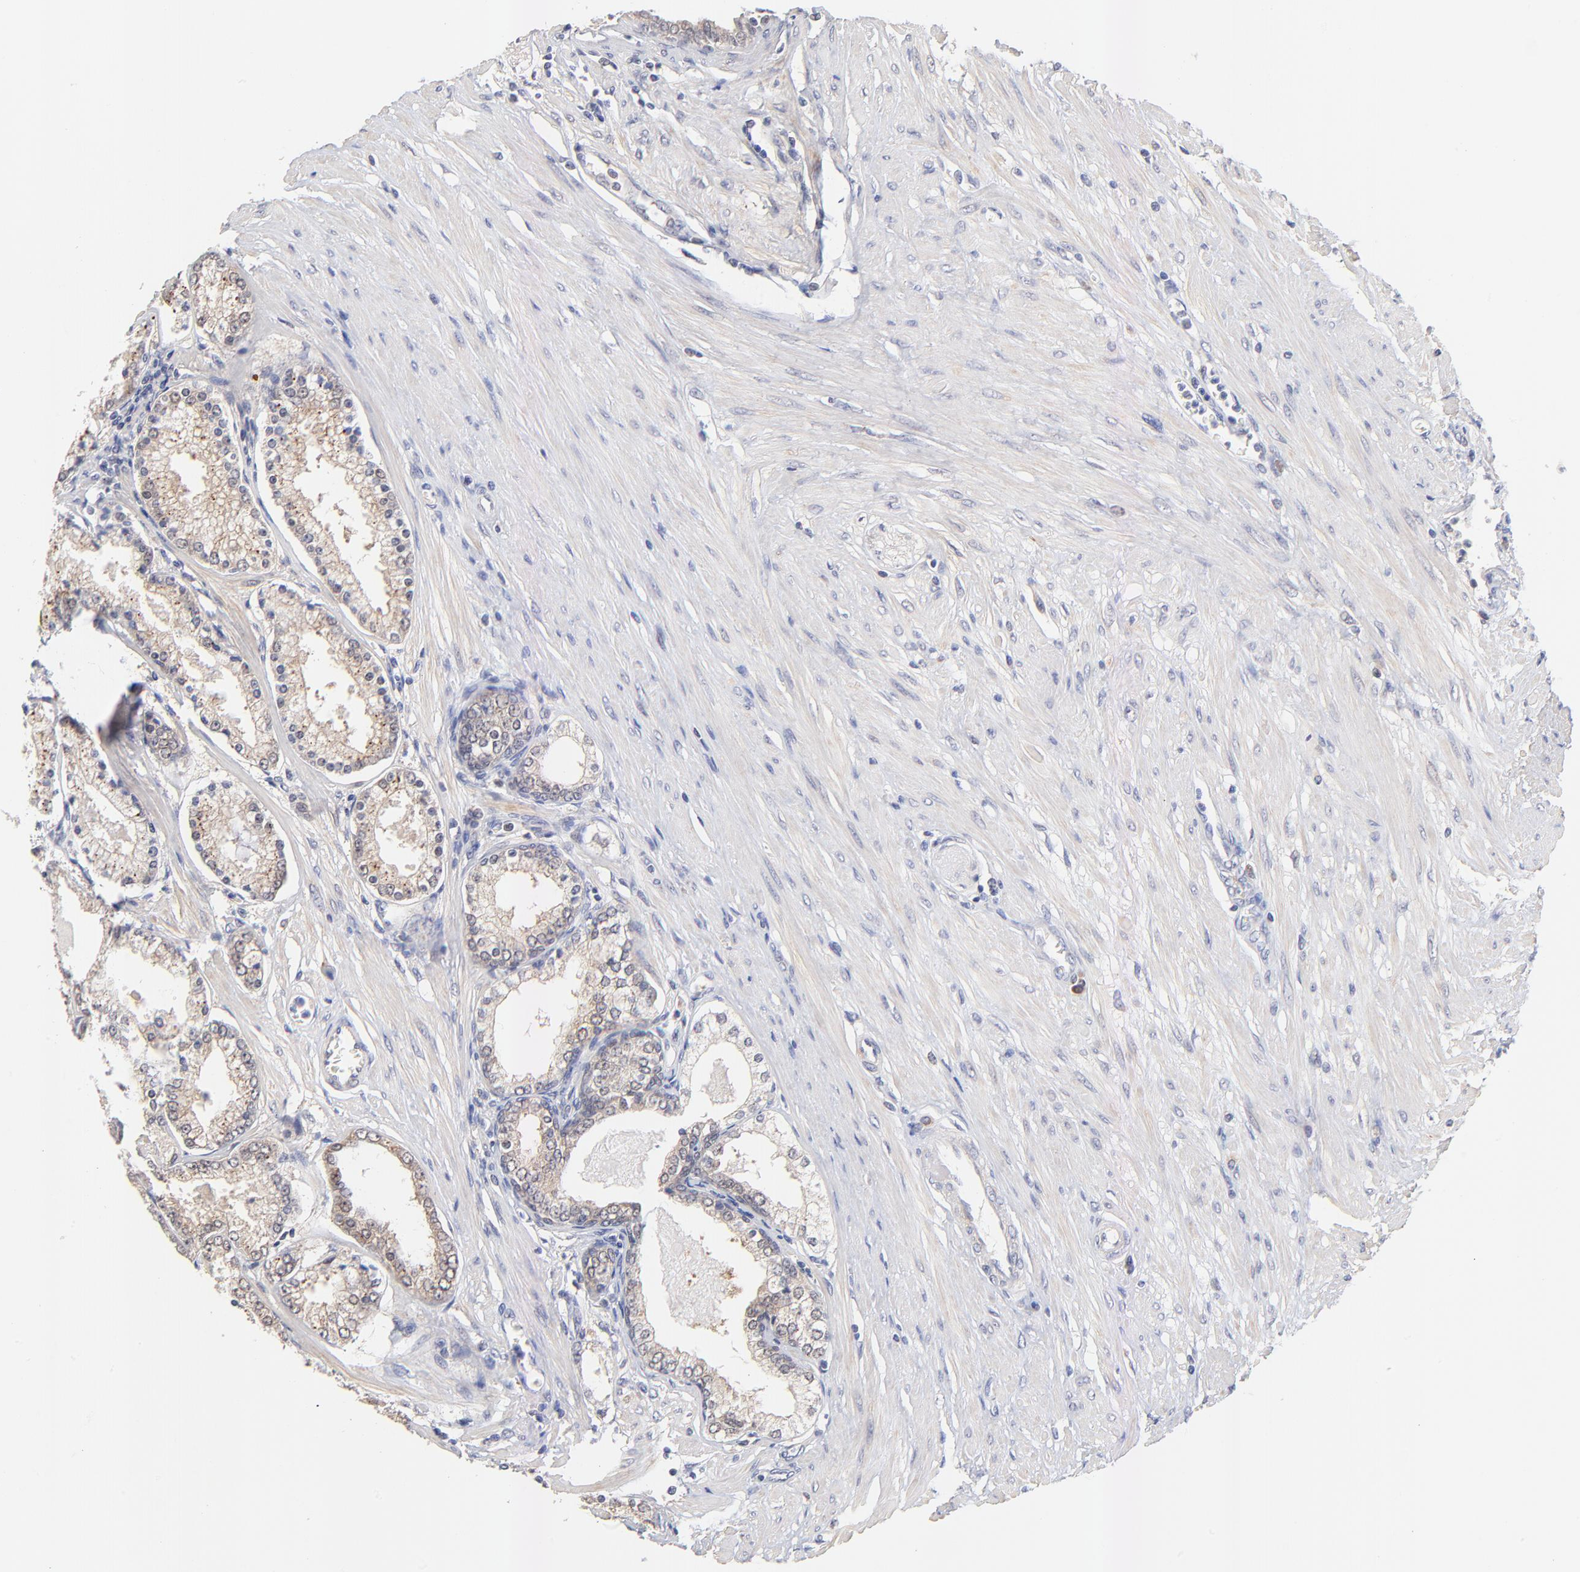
{"staining": {"intensity": "moderate", "quantity": ">75%", "location": "cytoplasmic/membranous"}, "tissue": "prostate cancer", "cell_type": "Tumor cells", "image_type": "cancer", "snomed": [{"axis": "morphology", "description": "Adenocarcinoma, Medium grade"}, {"axis": "topography", "description": "Prostate"}], "caption": "Human prostate cancer (medium-grade adenocarcinoma) stained with a protein marker shows moderate staining in tumor cells.", "gene": "TXNL1", "patient": {"sex": "male", "age": 72}}